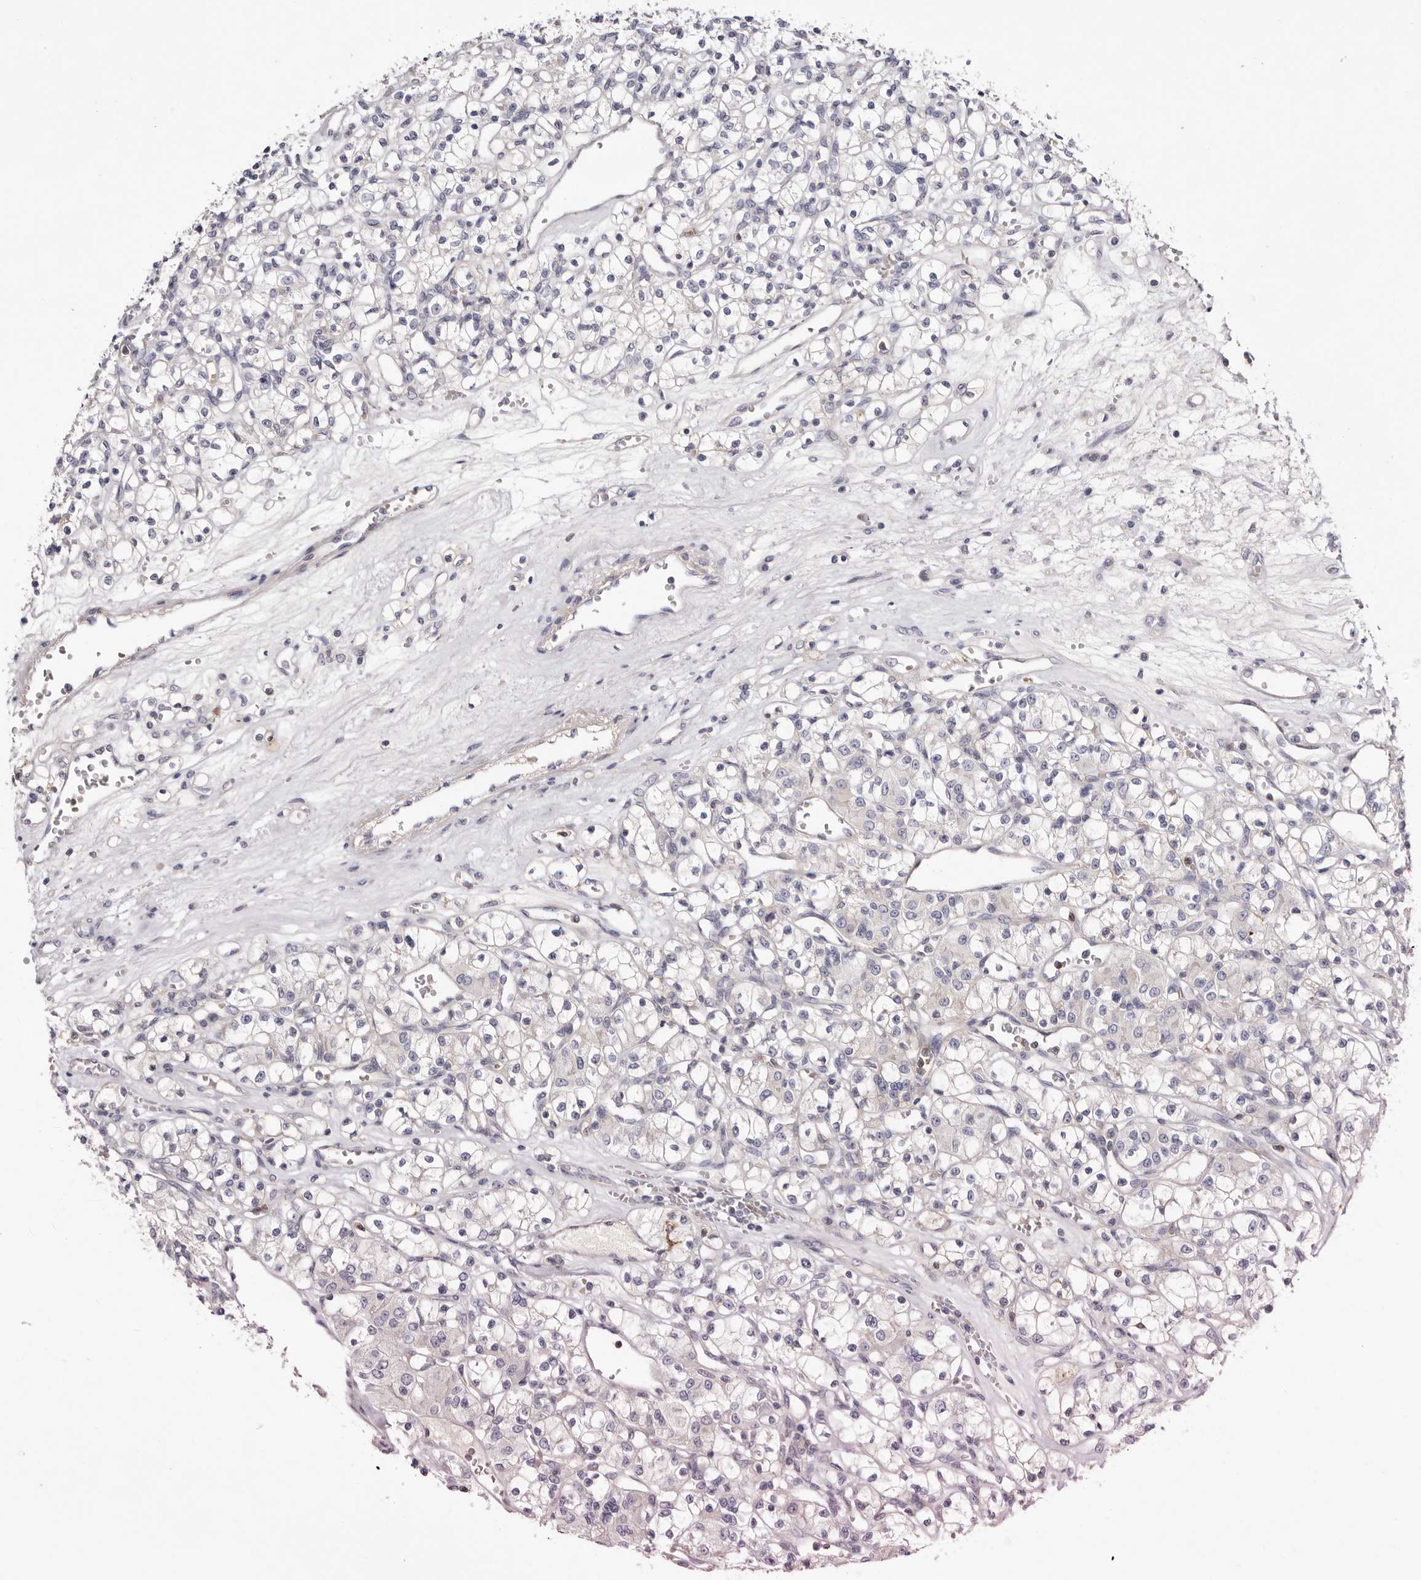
{"staining": {"intensity": "negative", "quantity": "none", "location": "none"}, "tissue": "renal cancer", "cell_type": "Tumor cells", "image_type": "cancer", "snomed": [{"axis": "morphology", "description": "Adenocarcinoma, NOS"}, {"axis": "topography", "description": "Kidney"}], "caption": "Renal adenocarcinoma stained for a protein using immunohistochemistry (IHC) shows no staining tumor cells.", "gene": "S1PR5", "patient": {"sex": "female", "age": 59}}